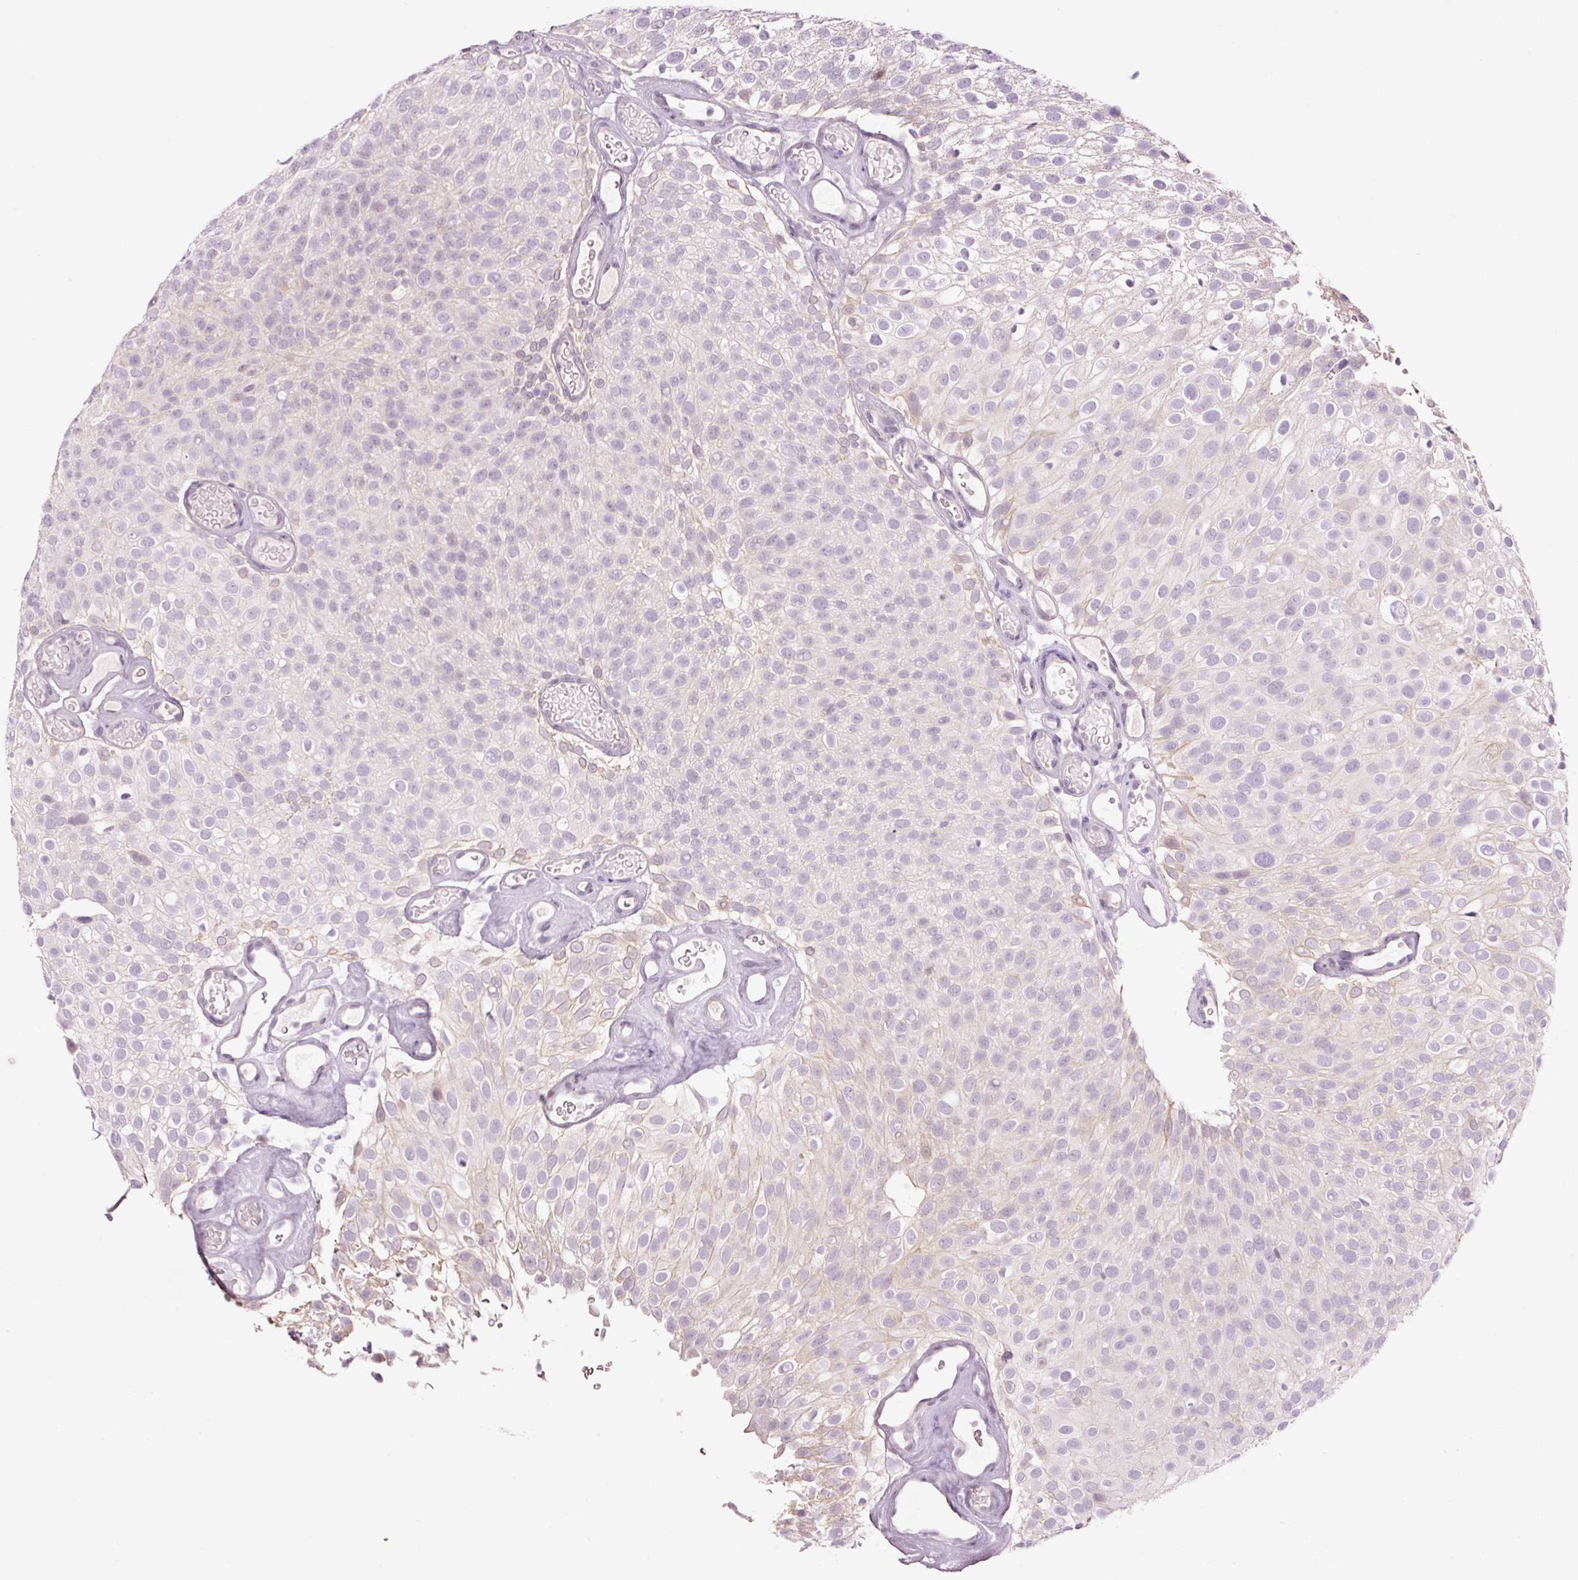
{"staining": {"intensity": "negative", "quantity": "none", "location": "none"}, "tissue": "urothelial cancer", "cell_type": "Tumor cells", "image_type": "cancer", "snomed": [{"axis": "morphology", "description": "Urothelial carcinoma, Low grade"}, {"axis": "topography", "description": "Urinary bladder"}], "caption": "Immunohistochemistry image of human urothelial cancer stained for a protein (brown), which shows no expression in tumor cells.", "gene": "GCG", "patient": {"sex": "male", "age": 78}}